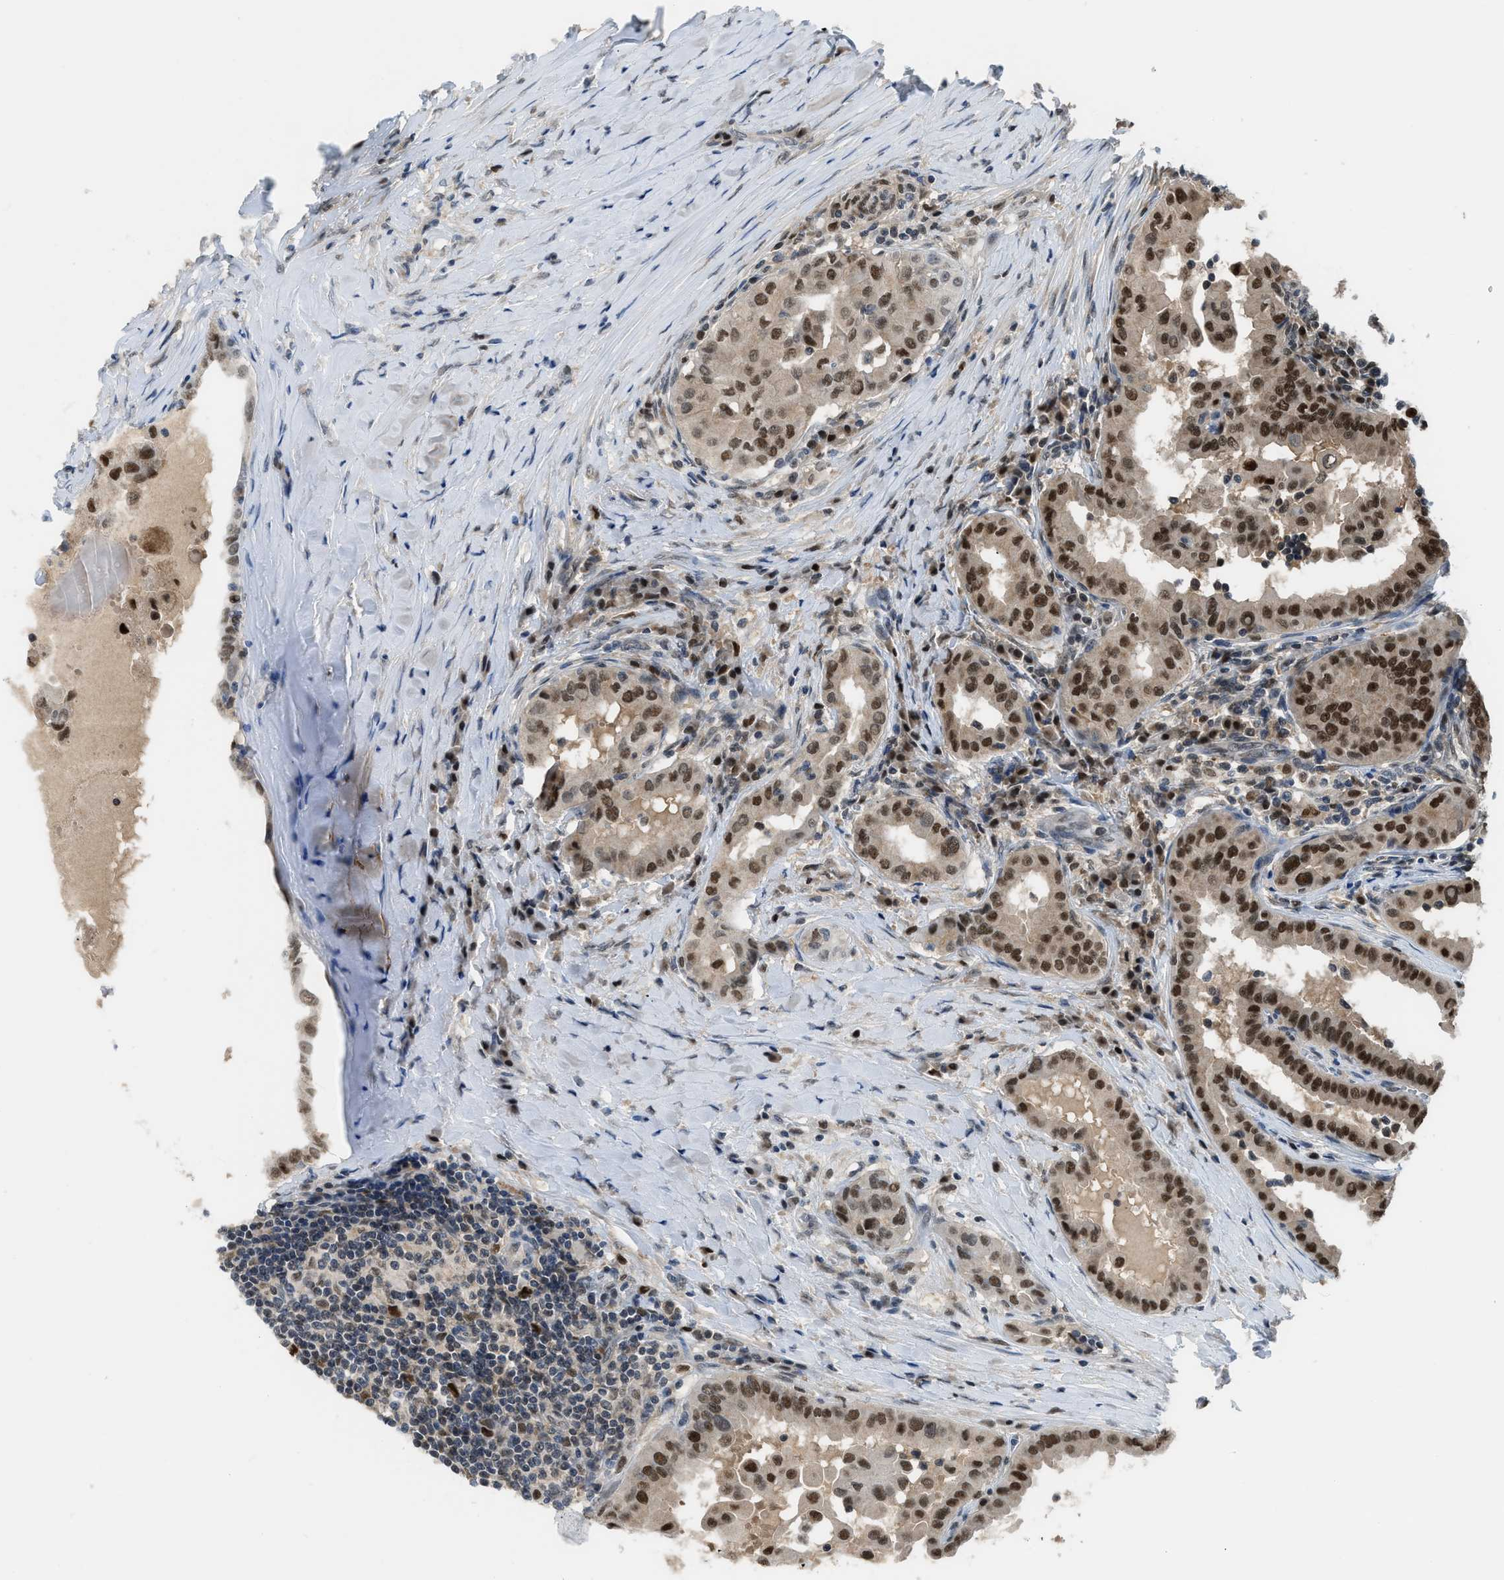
{"staining": {"intensity": "strong", "quantity": "25%-75%", "location": "nuclear"}, "tissue": "thyroid cancer", "cell_type": "Tumor cells", "image_type": "cancer", "snomed": [{"axis": "morphology", "description": "Papillary adenocarcinoma, NOS"}, {"axis": "topography", "description": "Thyroid gland"}], "caption": "Papillary adenocarcinoma (thyroid) stained with a protein marker exhibits strong staining in tumor cells.", "gene": "ALX1", "patient": {"sex": "male", "age": 33}}